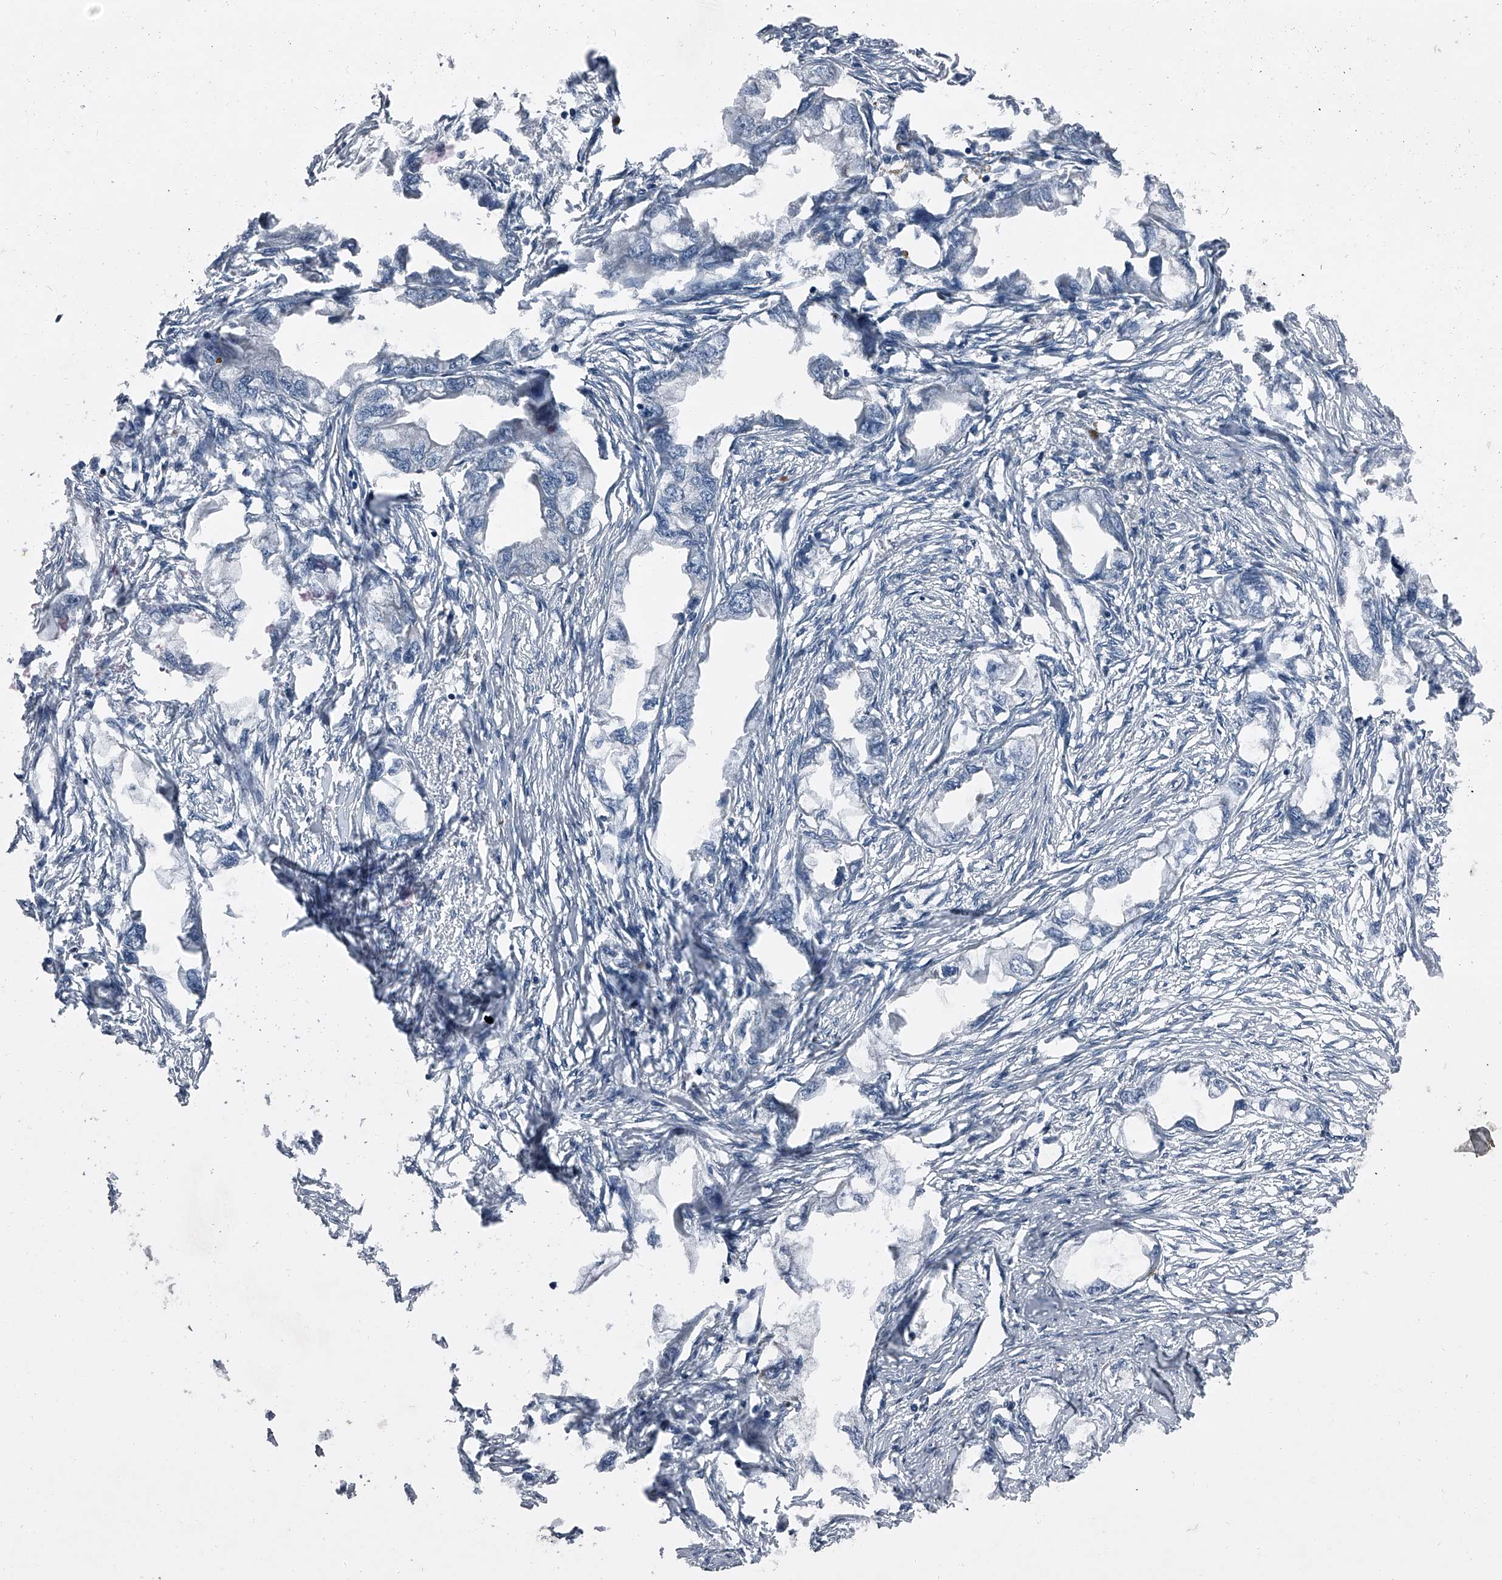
{"staining": {"intensity": "negative", "quantity": "none", "location": "none"}, "tissue": "endometrial cancer", "cell_type": "Tumor cells", "image_type": "cancer", "snomed": [{"axis": "morphology", "description": "Adenocarcinoma, NOS"}, {"axis": "morphology", "description": "Adenocarcinoma, metastatic, NOS"}, {"axis": "topography", "description": "Adipose tissue"}, {"axis": "topography", "description": "Endometrium"}], "caption": "Immunohistochemistry image of neoplastic tissue: human endometrial cancer stained with DAB (3,3'-diaminobenzidine) exhibits no significant protein positivity in tumor cells.", "gene": "HEPHL1", "patient": {"sex": "female", "age": 67}}